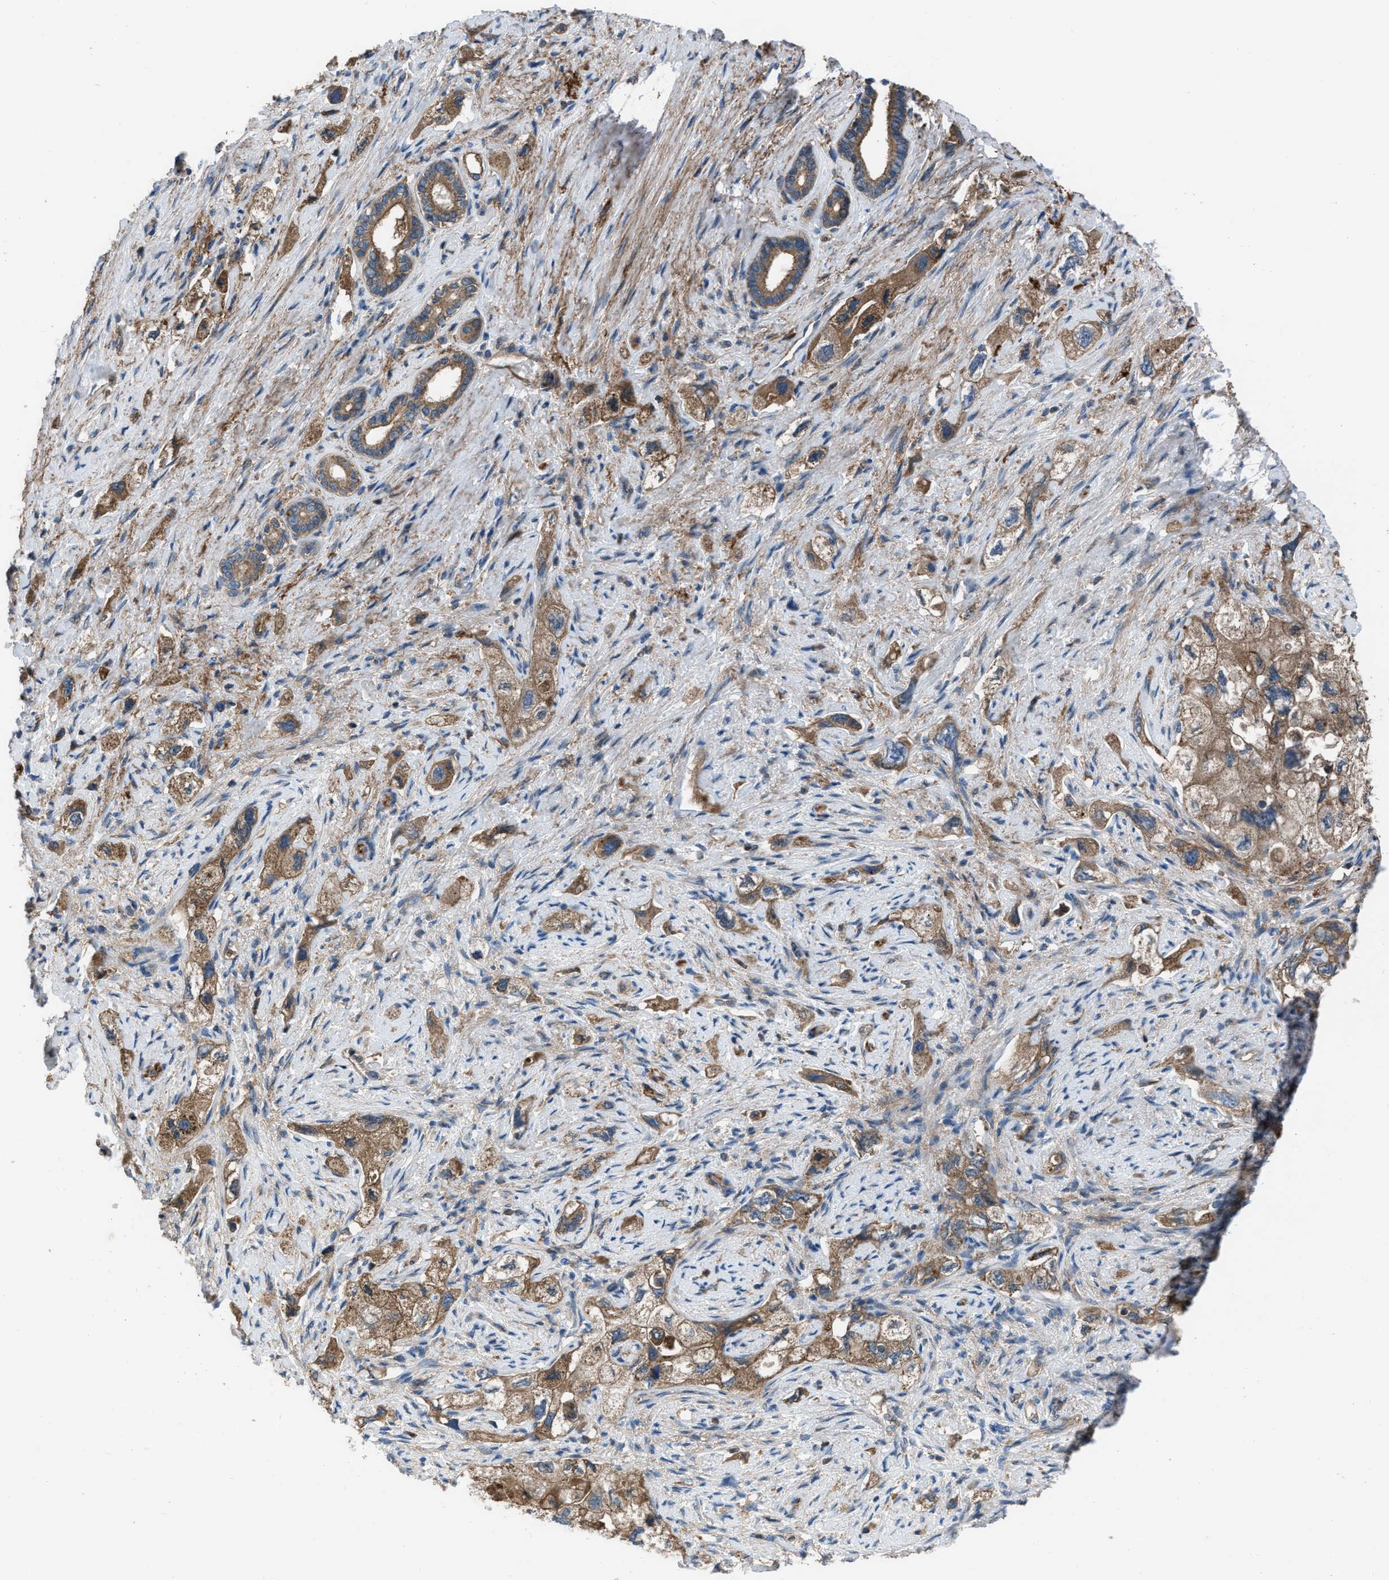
{"staining": {"intensity": "moderate", "quantity": ">75%", "location": "cytoplasmic/membranous"}, "tissue": "pancreatic cancer", "cell_type": "Tumor cells", "image_type": "cancer", "snomed": [{"axis": "morphology", "description": "Adenocarcinoma, NOS"}, {"axis": "topography", "description": "Pancreas"}], "caption": "DAB immunohistochemical staining of human pancreatic adenocarcinoma displays moderate cytoplasmic/membranous protein staining in approximately >75% of tumor cells.", "gene": "USP25", "patient": {"sex": "female", "age": 73}}